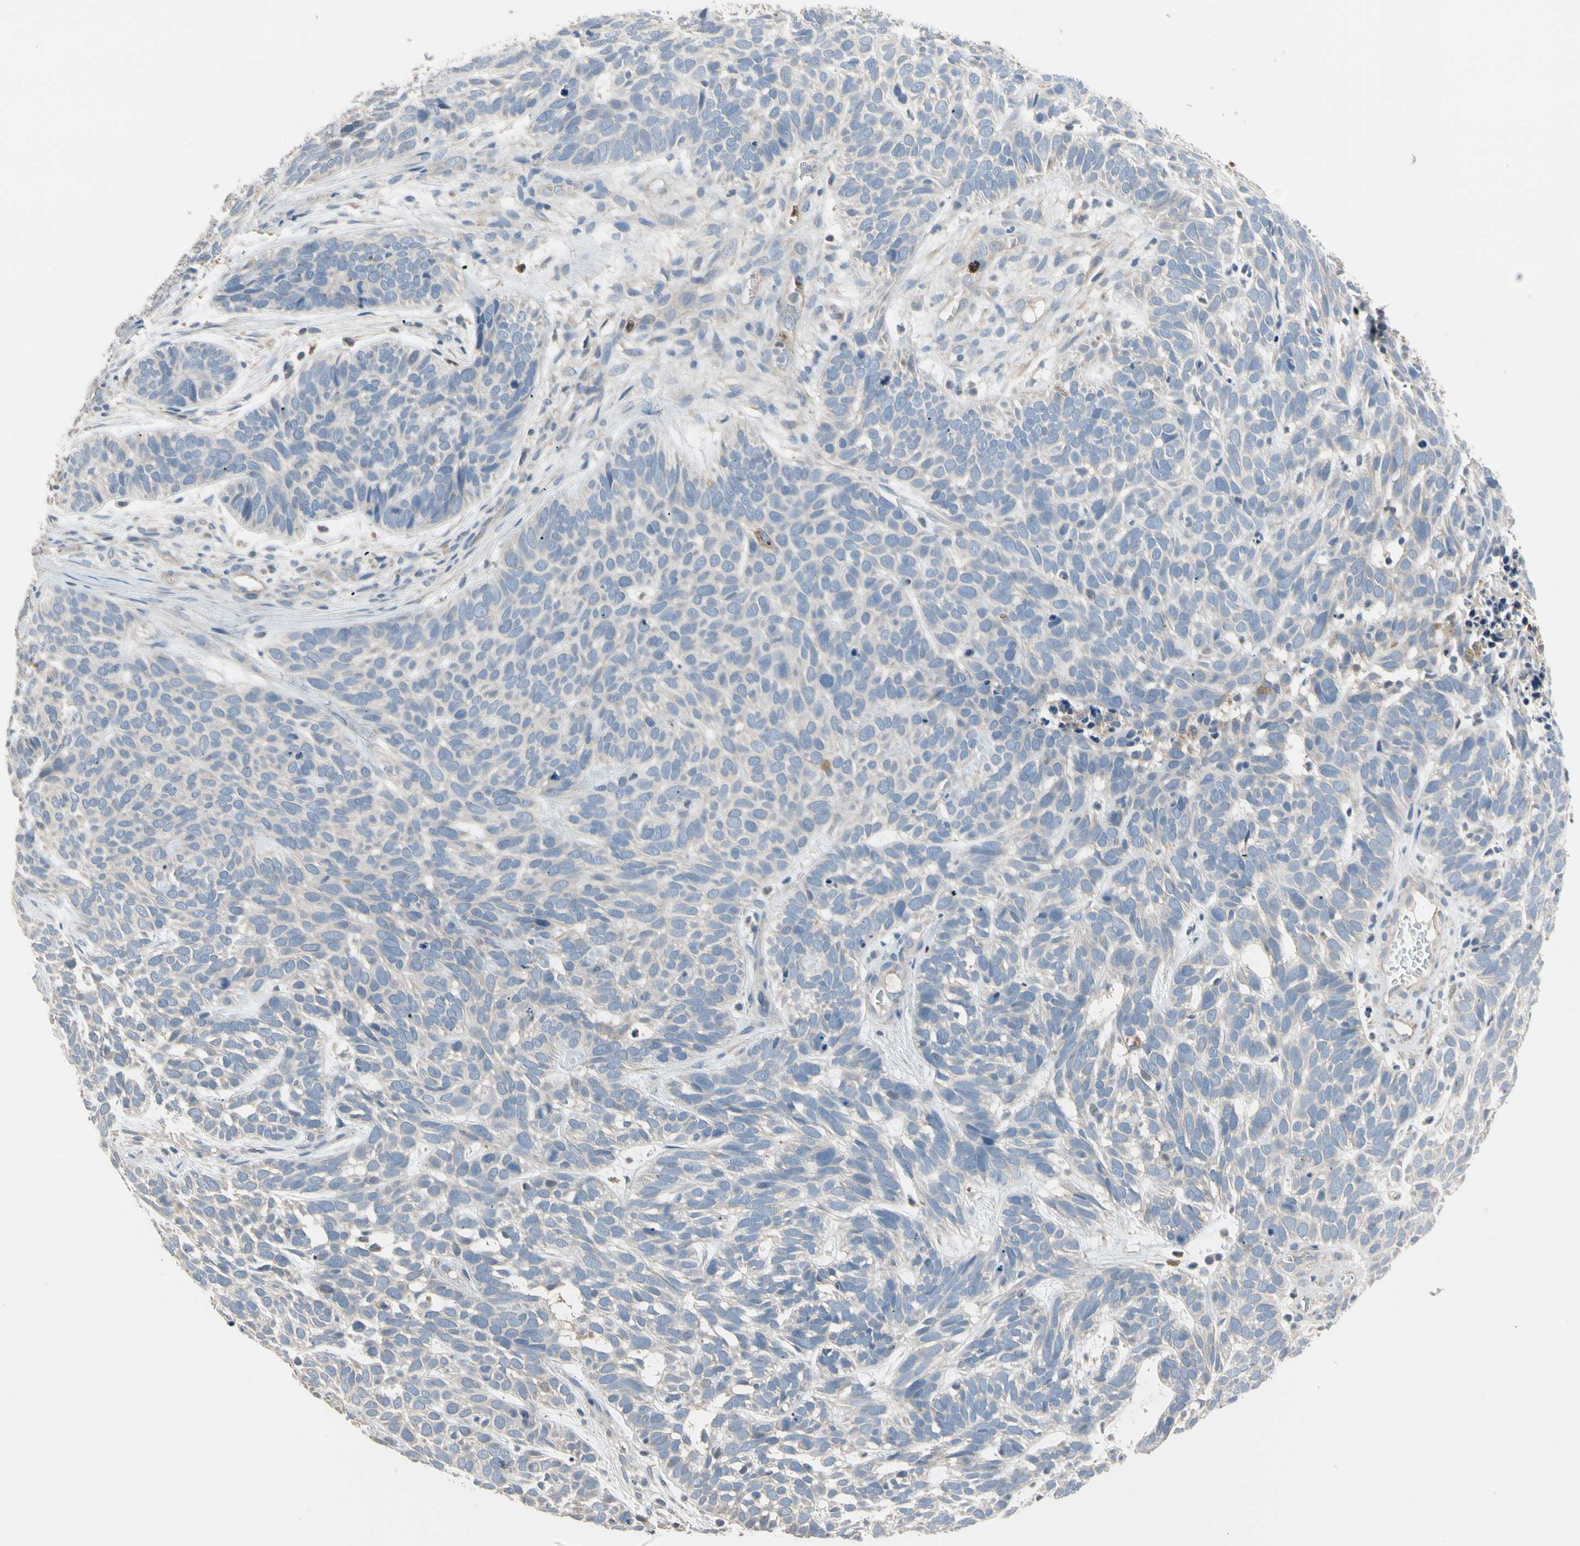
{"staining": {"intensity": "negative", "quantity": "none", "location": "none"}, "tissue": "skin cancer", "cell_type": "Tumor cells", "image_type": "cancer", "snomed": [{"axis": "morphology", "description": "Basal cell carcinoma"}, {"axis": "topography", "description": "Skin"}], "caption": "IHC of human skin cancer shows no staining in tumor cells.", "gene": "BBOX1", "patient": {"sex": "male", "age": 87}}